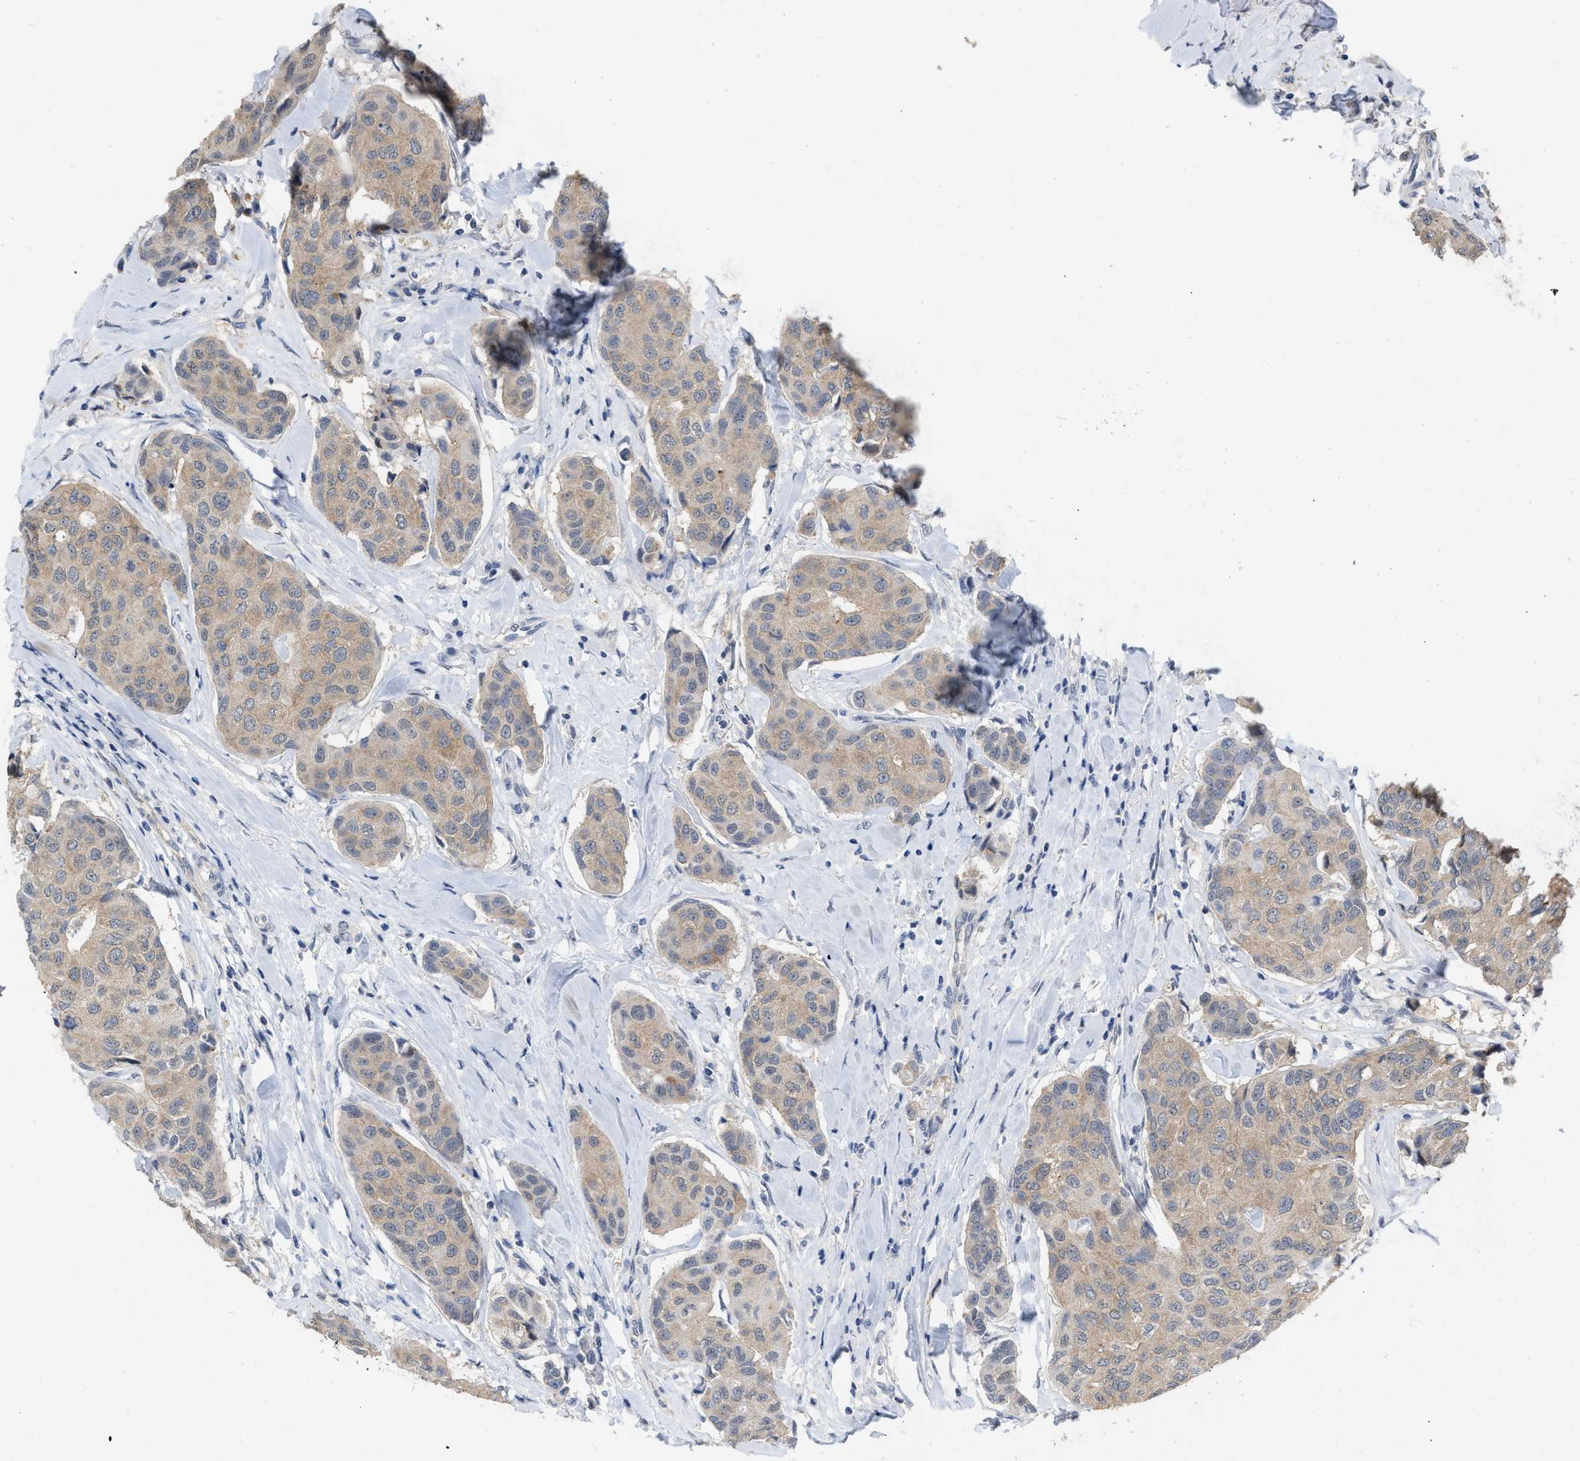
{"staining": {"intensity": "weak", "quantity": ">75%", "location": "cytoplasmic/membranous"}, "tissue": "breast cancer", "cell_type": "Tumor cells", "image_type": "cancer", "snomed": [{"axis": "morphology", "description": "Duct carcinoma"}, {"axis": "topography", "description": "Breast"}], "caption": "Breast cancer (intraductal carcinoma) was stained to show a protein in brown. There is low levels of weak cytoplasmic/membranous staining in about >75% of tumor cells.", "gene": "BAIAP2L1", "patient": {"sex": "female", "age": 80}}